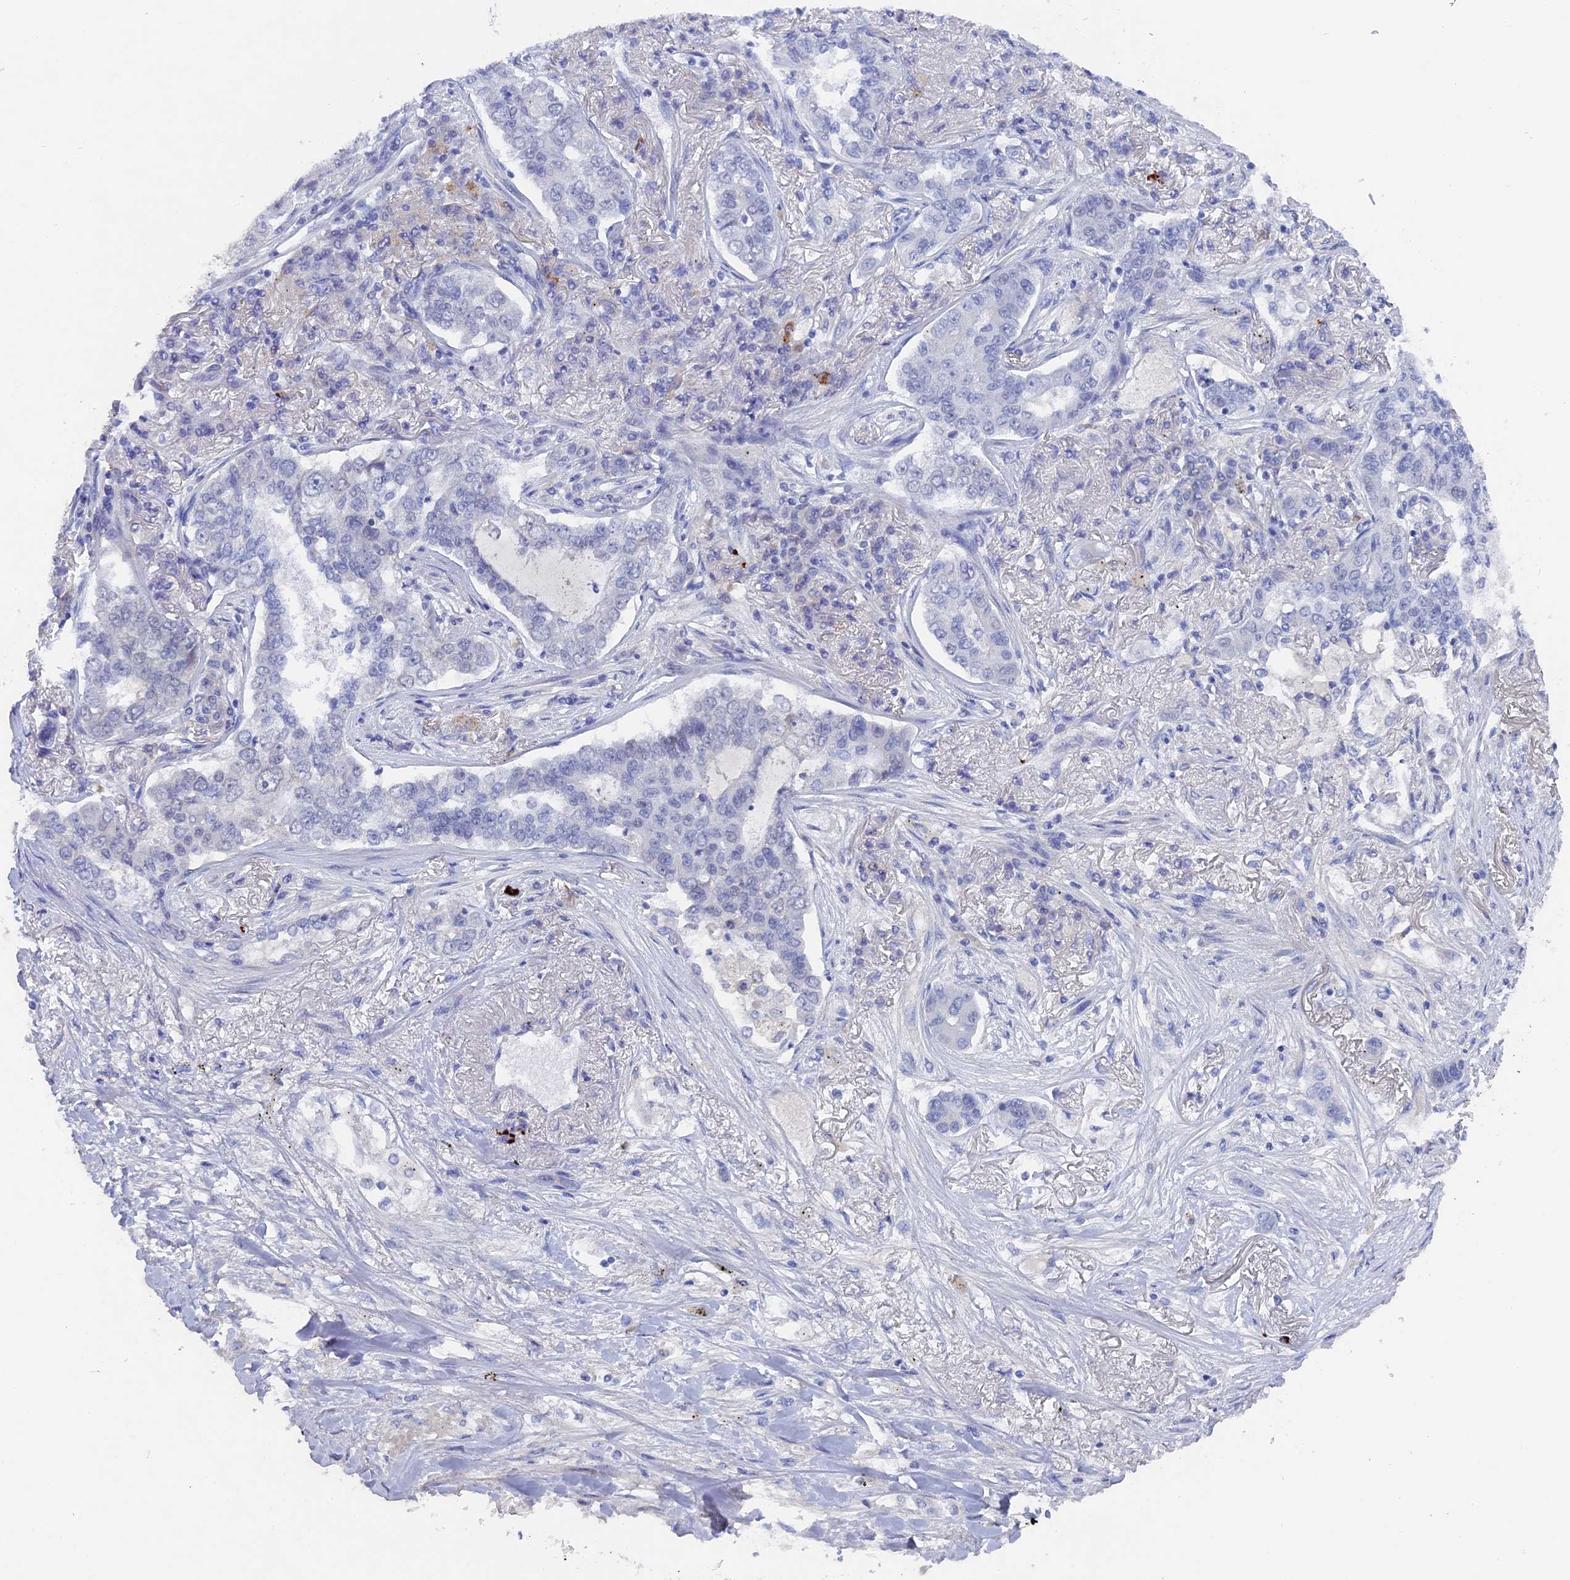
{"staining": {"intensity": "negative", "quantity": "none", "location": "none"}, "tissue": "lung cancer", "cell_type": "Tumor cells", "image_type": "cancer", "snomed": [{"axis": "morphology", "description": "Adenocarcinoma, NOS"}, {"axis": "topography", "description": "Lung"}], "caption": "Human lung adenocarcinoma stained for a protein using immunohistochemistry demonstrates no positivity in tumor cells.", "gene": "DACT3", "patient": {"sex": "male", "age": 49}}